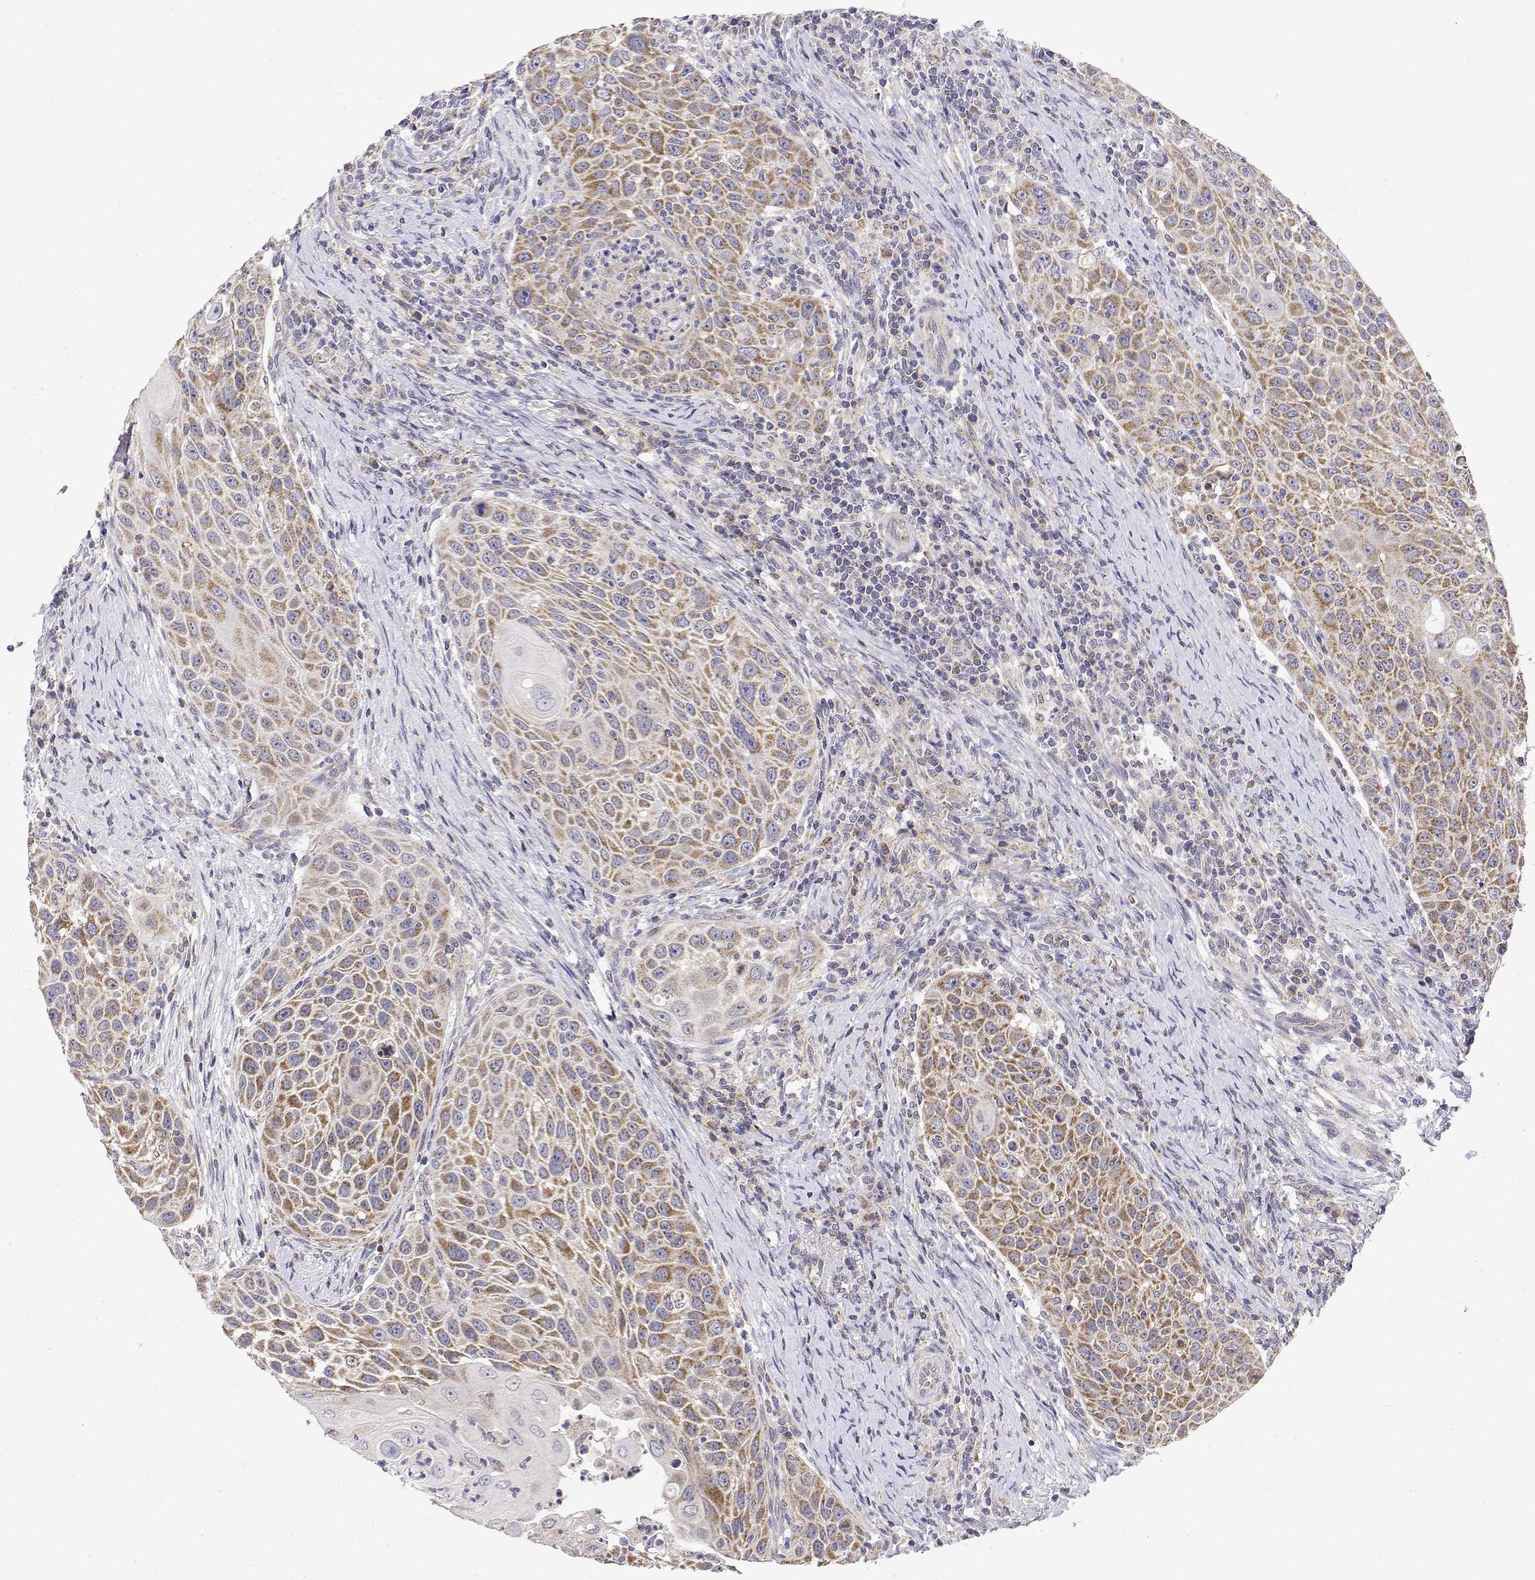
{"staining": {"intensity": "moderate", "quantity": ">75%", "location": "cytoplasmic/membranous"}, "tissue": "head and neck cancer", "cell_type": "Tumor cells", "image_type": "cancer", "snomed": [{"axis": "morphology", "description": "Squamous cell carcinoma, NOS"}, {"axis": "topography", "description": "Head-Neck"}], "caption": "Protein expression analysis of human head and neck squamous cell carcinoma reveals moderate cytoplasmic/membranous positivity in approximately >75% of tumor cells.", "gene": "GADD45GIP1", "patient": {"sex": "male", "age": 69}}